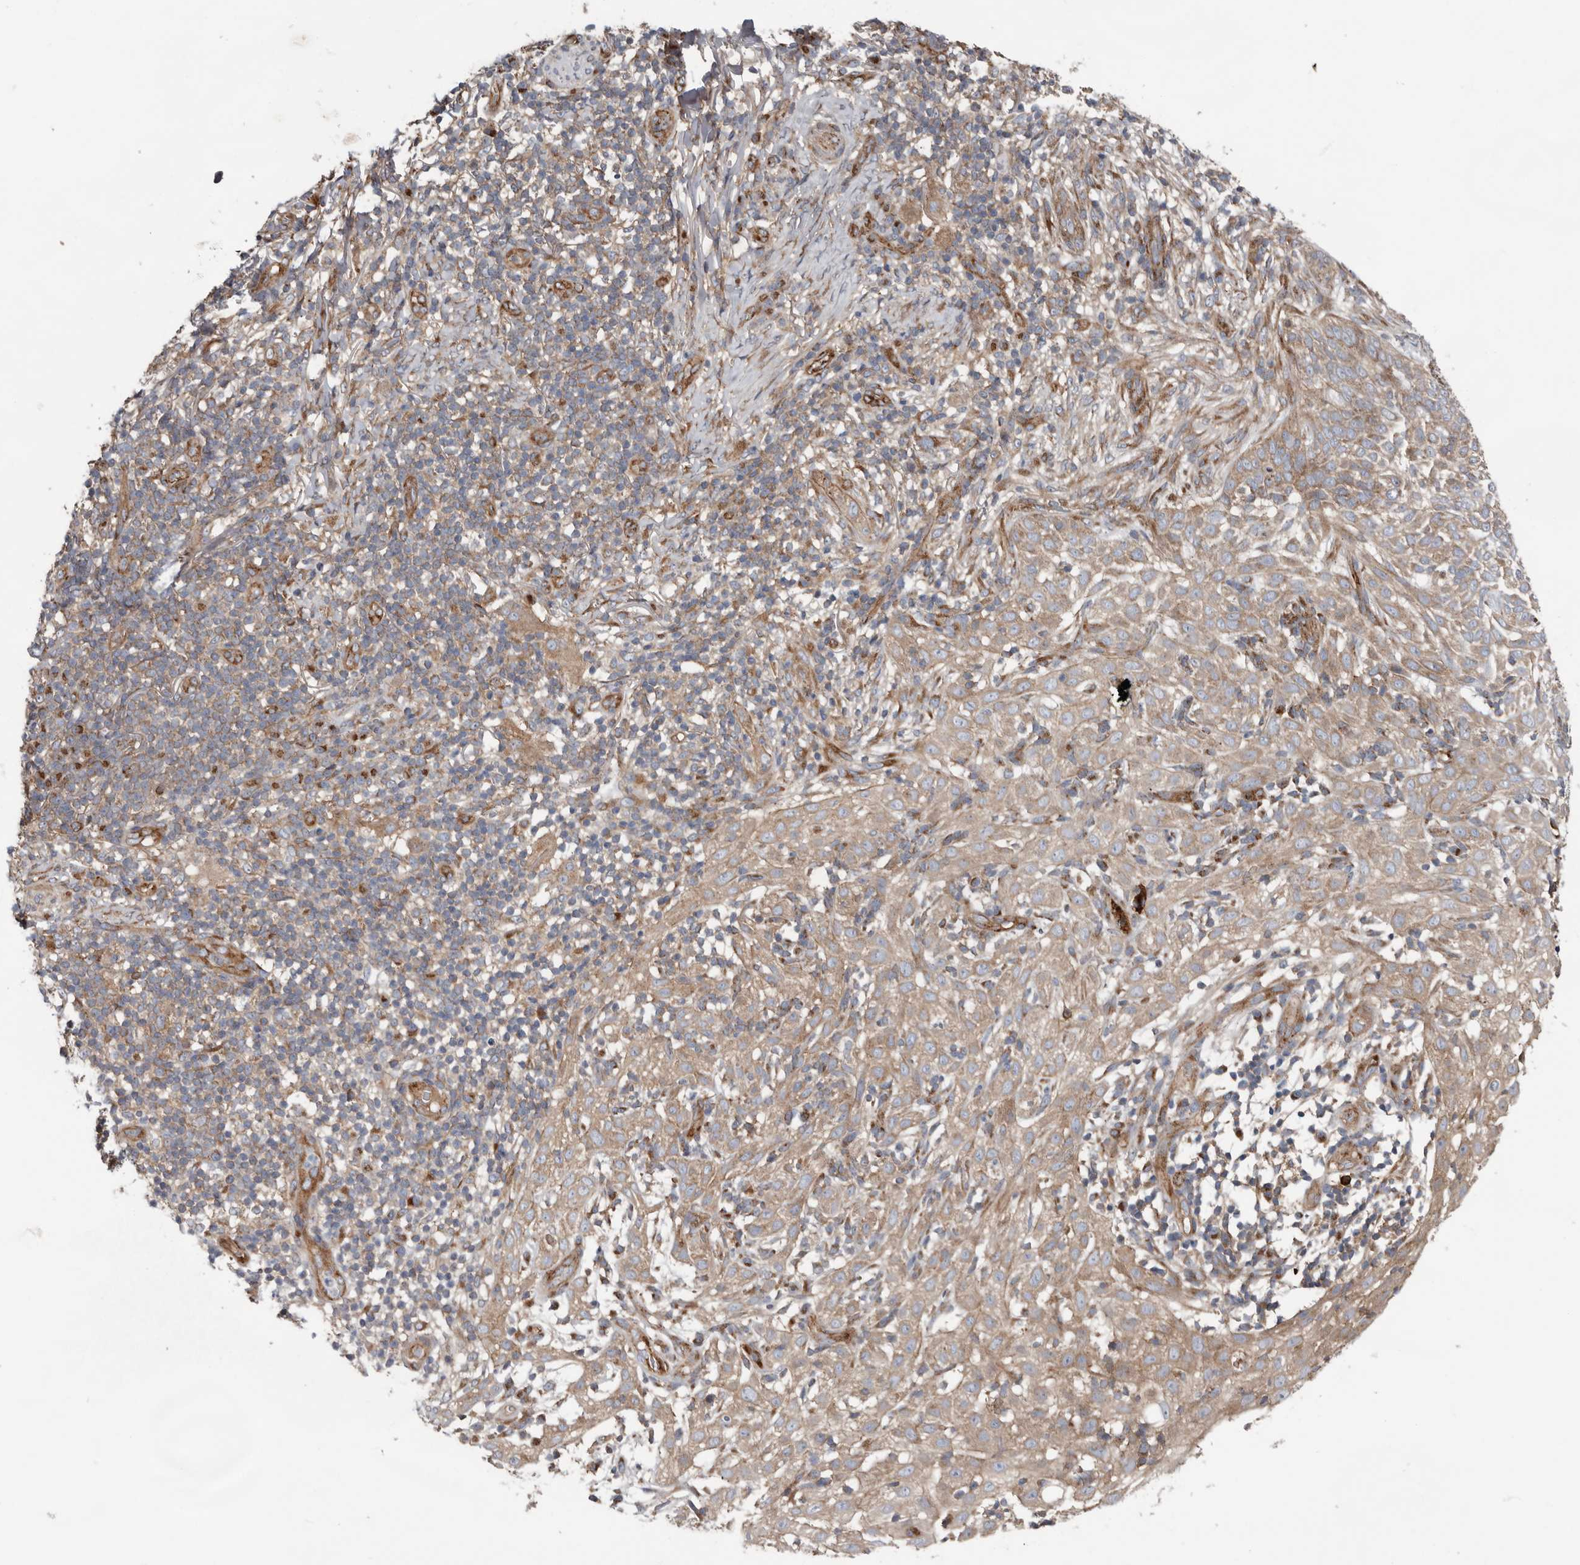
{"staining": {"intensity": "weak", "quantity": ">75%", "location": "cytoplasmic/membranous"}, "tissue": "skin cancer", "cell_type": "Tumor cells", "image_type": "cancer", "snomed": [{"axis": "morphology", "description": "Basal cell carcinoma"}, {"axis": "topography", "description": "Skin"}], "caption": "Weak cytoplasmic/membranous positivity is identified in about >75% of tumor cells in skin basal cell carcinoma.", "gene": "LUZP1", "patient": {"sex": "female", "age": 64}}